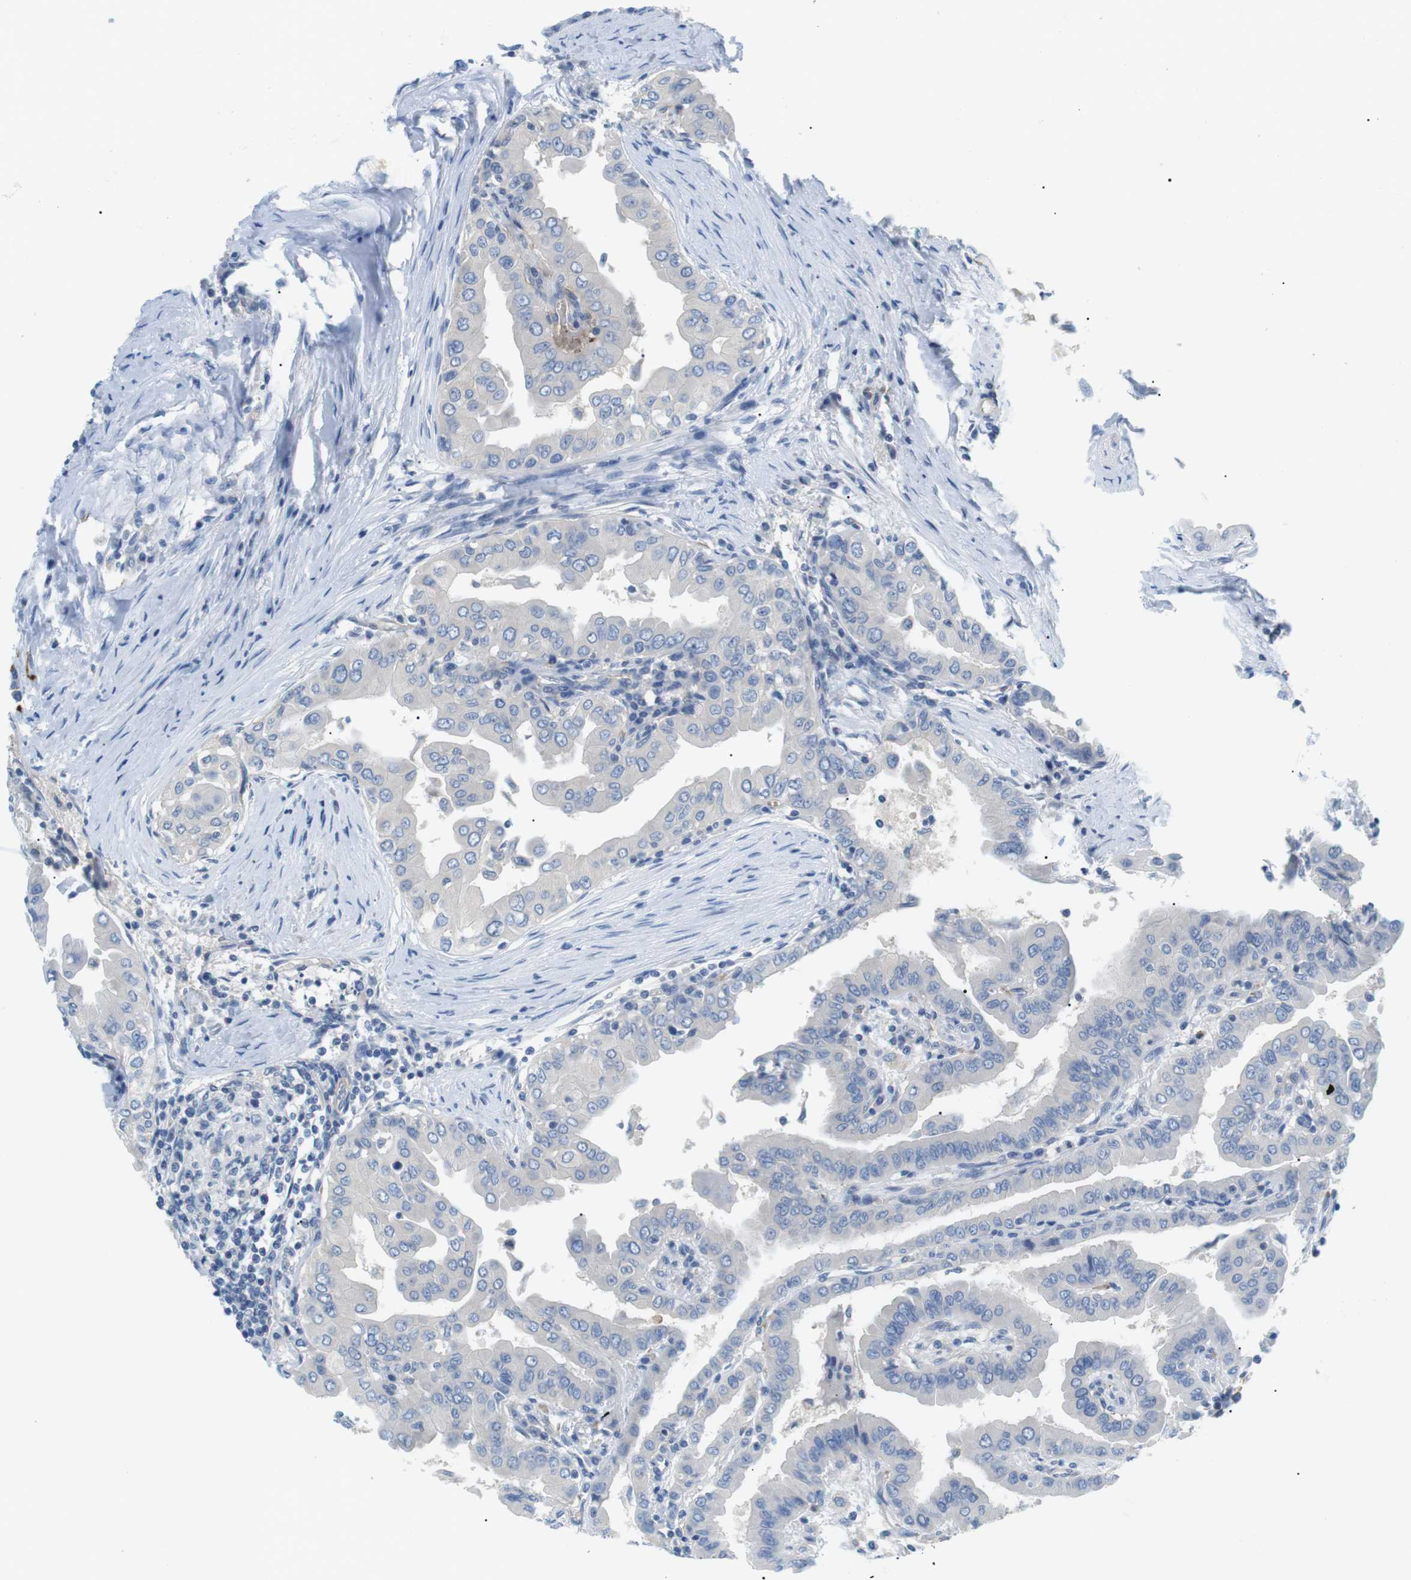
{"staining": {"intensity": "negative", "quantity": "none", "location": "none"}, "tissue": "thyroid cancer", "cell_type": "Tumor cells", "image_type": "cancer", "snomed": [{"axis": "morphology", "description": "Papillary adenocarcinoma, NOS"}, {"axis": "topography", "description": "Thyroid gland"}], "caption": "Thyroid papillary adenocarcinoma stained for a protein using IHC reveals no positivity tumor cells.", "gene": "ADCY10", "patient": {"sex": "male", "age": 33}}